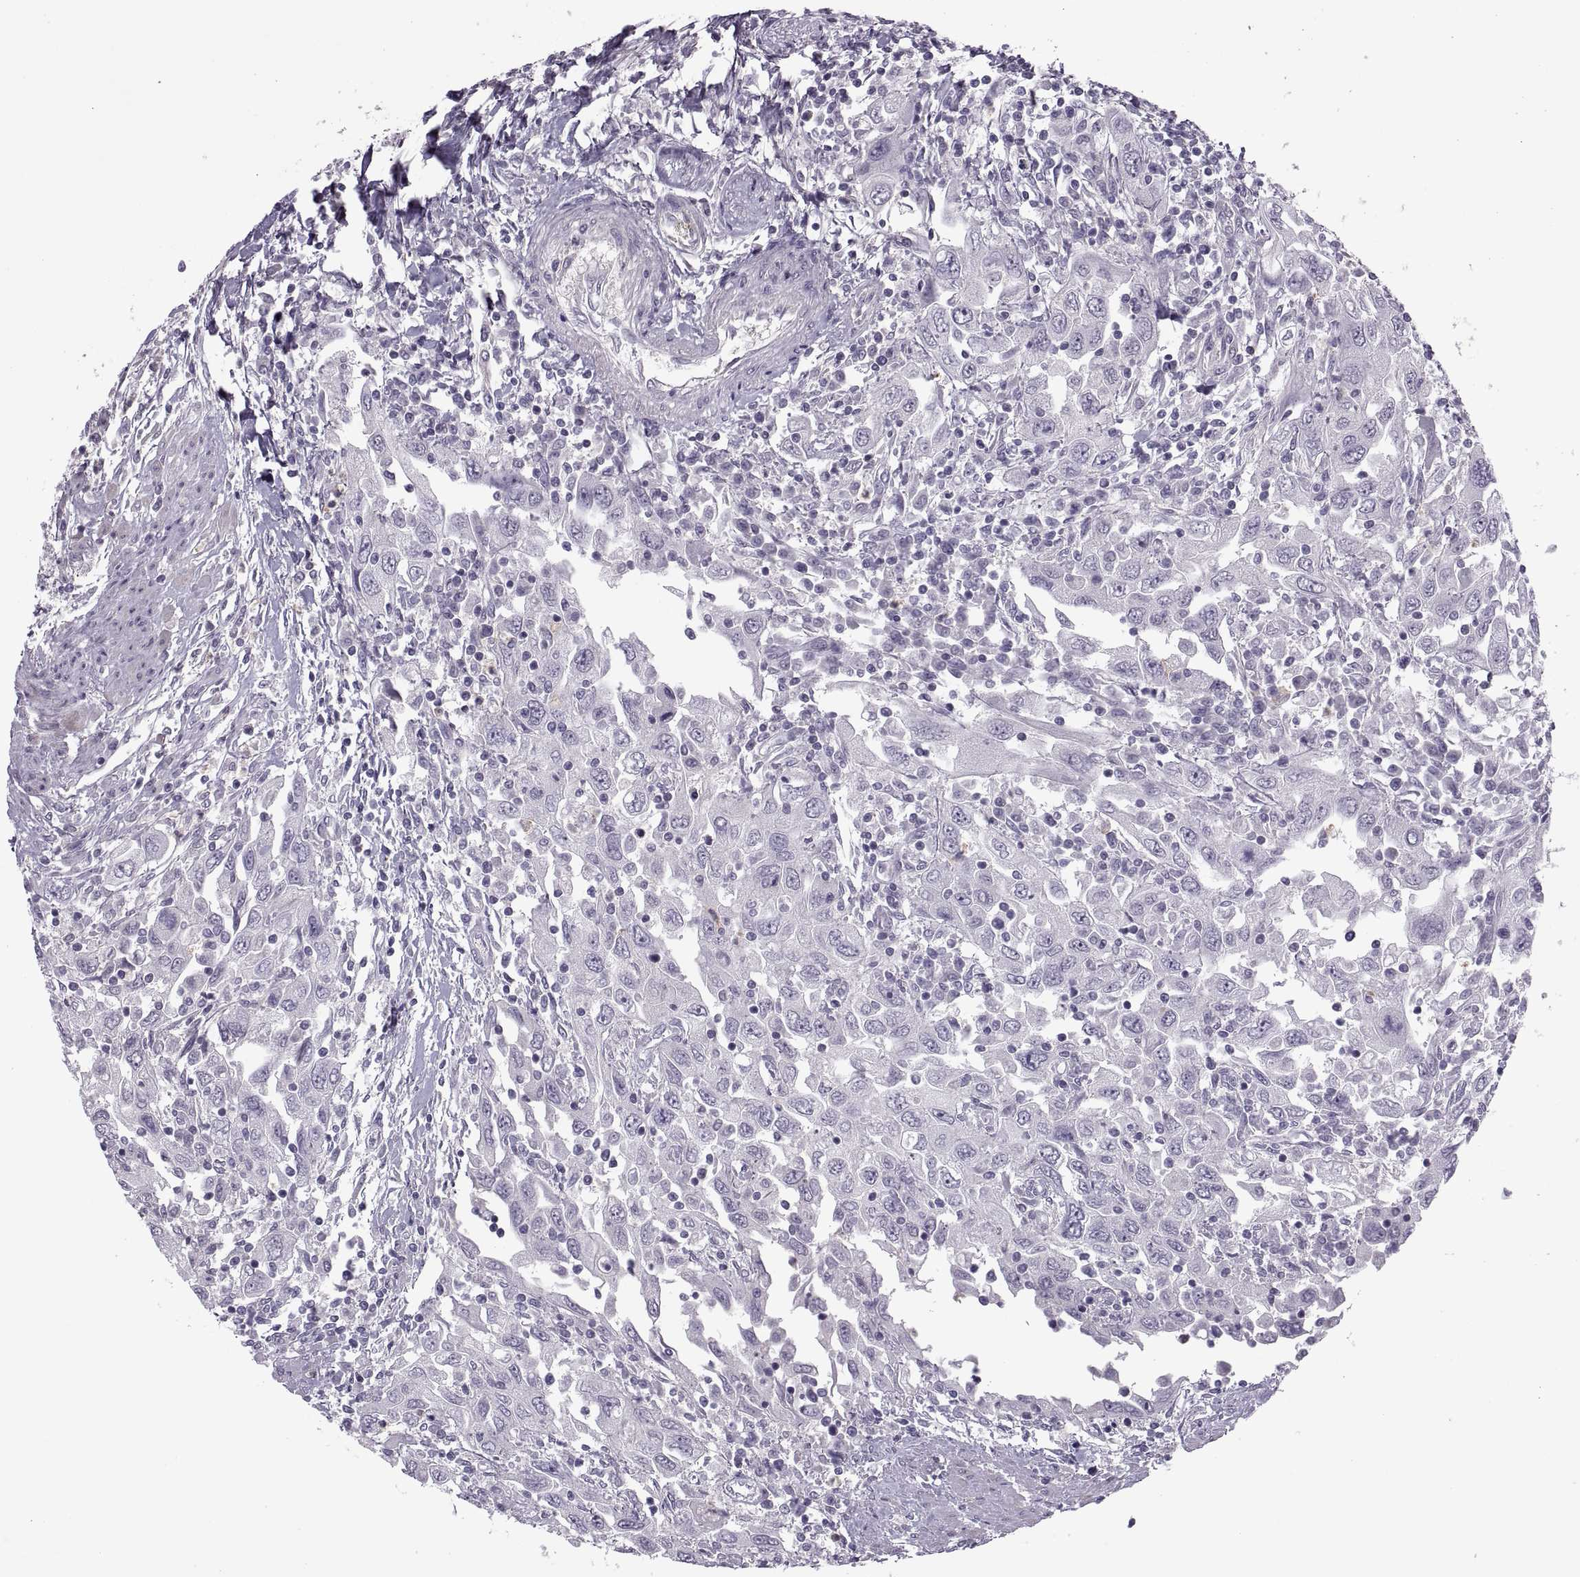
{"staining": {"intensity": "negative", "quantity": "none", "location": "none"}, "tissue": "urothelial cancer", "cell_type": "Tumor cells", "image_type": "cancer", "snomed": [{"axis": "morphology", "description": "Urothelial carcinoma, High grade"}, {"axis": "topography", "description": "Urinary bladder"}], "caption": "The IHC micrograph has no significant positivity in tumor cells of urothelial carcinoma (high-grade) tissue.", "gene": "ODF3", "patient": {"sex": "male", "age": 76}}